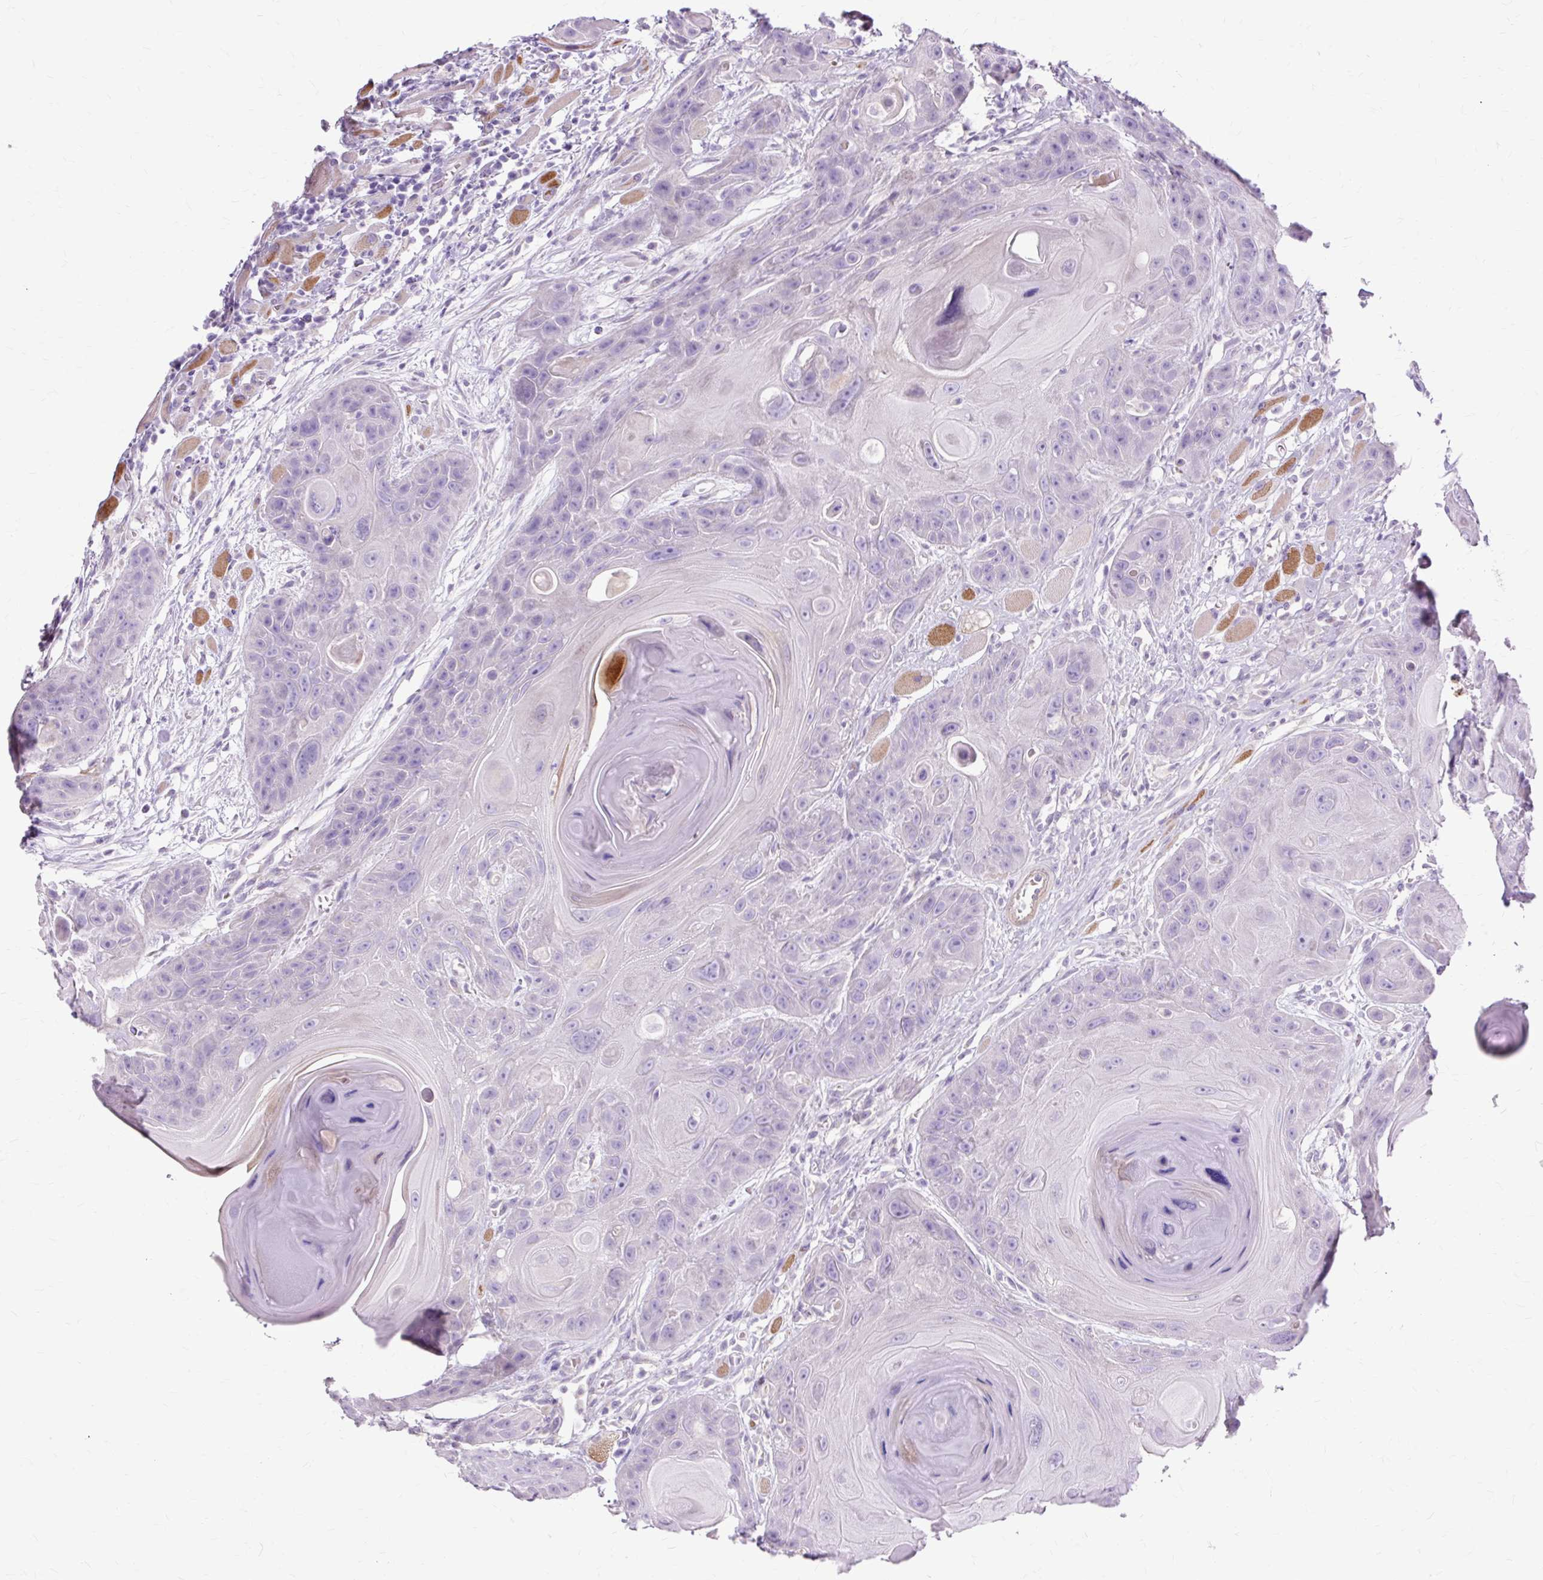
{"staining": {"intensity": "negative", "quantity": "none", "location": "none"}, "tissue": "head and neck cancer", "cell_type": "Tumor cells", "image_type": "cancer", "snomed": [{"axis": "morphology", "description": "Squamous cell carcinoma, NOS"}, {"axis": "topography", "description": "Head-Neck"}], "caption": "This is a histopathology image of immunohistochemistry (IHC) staining of head and neck cancer (squamous cell carcinoma), which shows no positivity in tumor cells.", "gene": "DCTN4", "patient": {"sex": "female", "age": 59}}